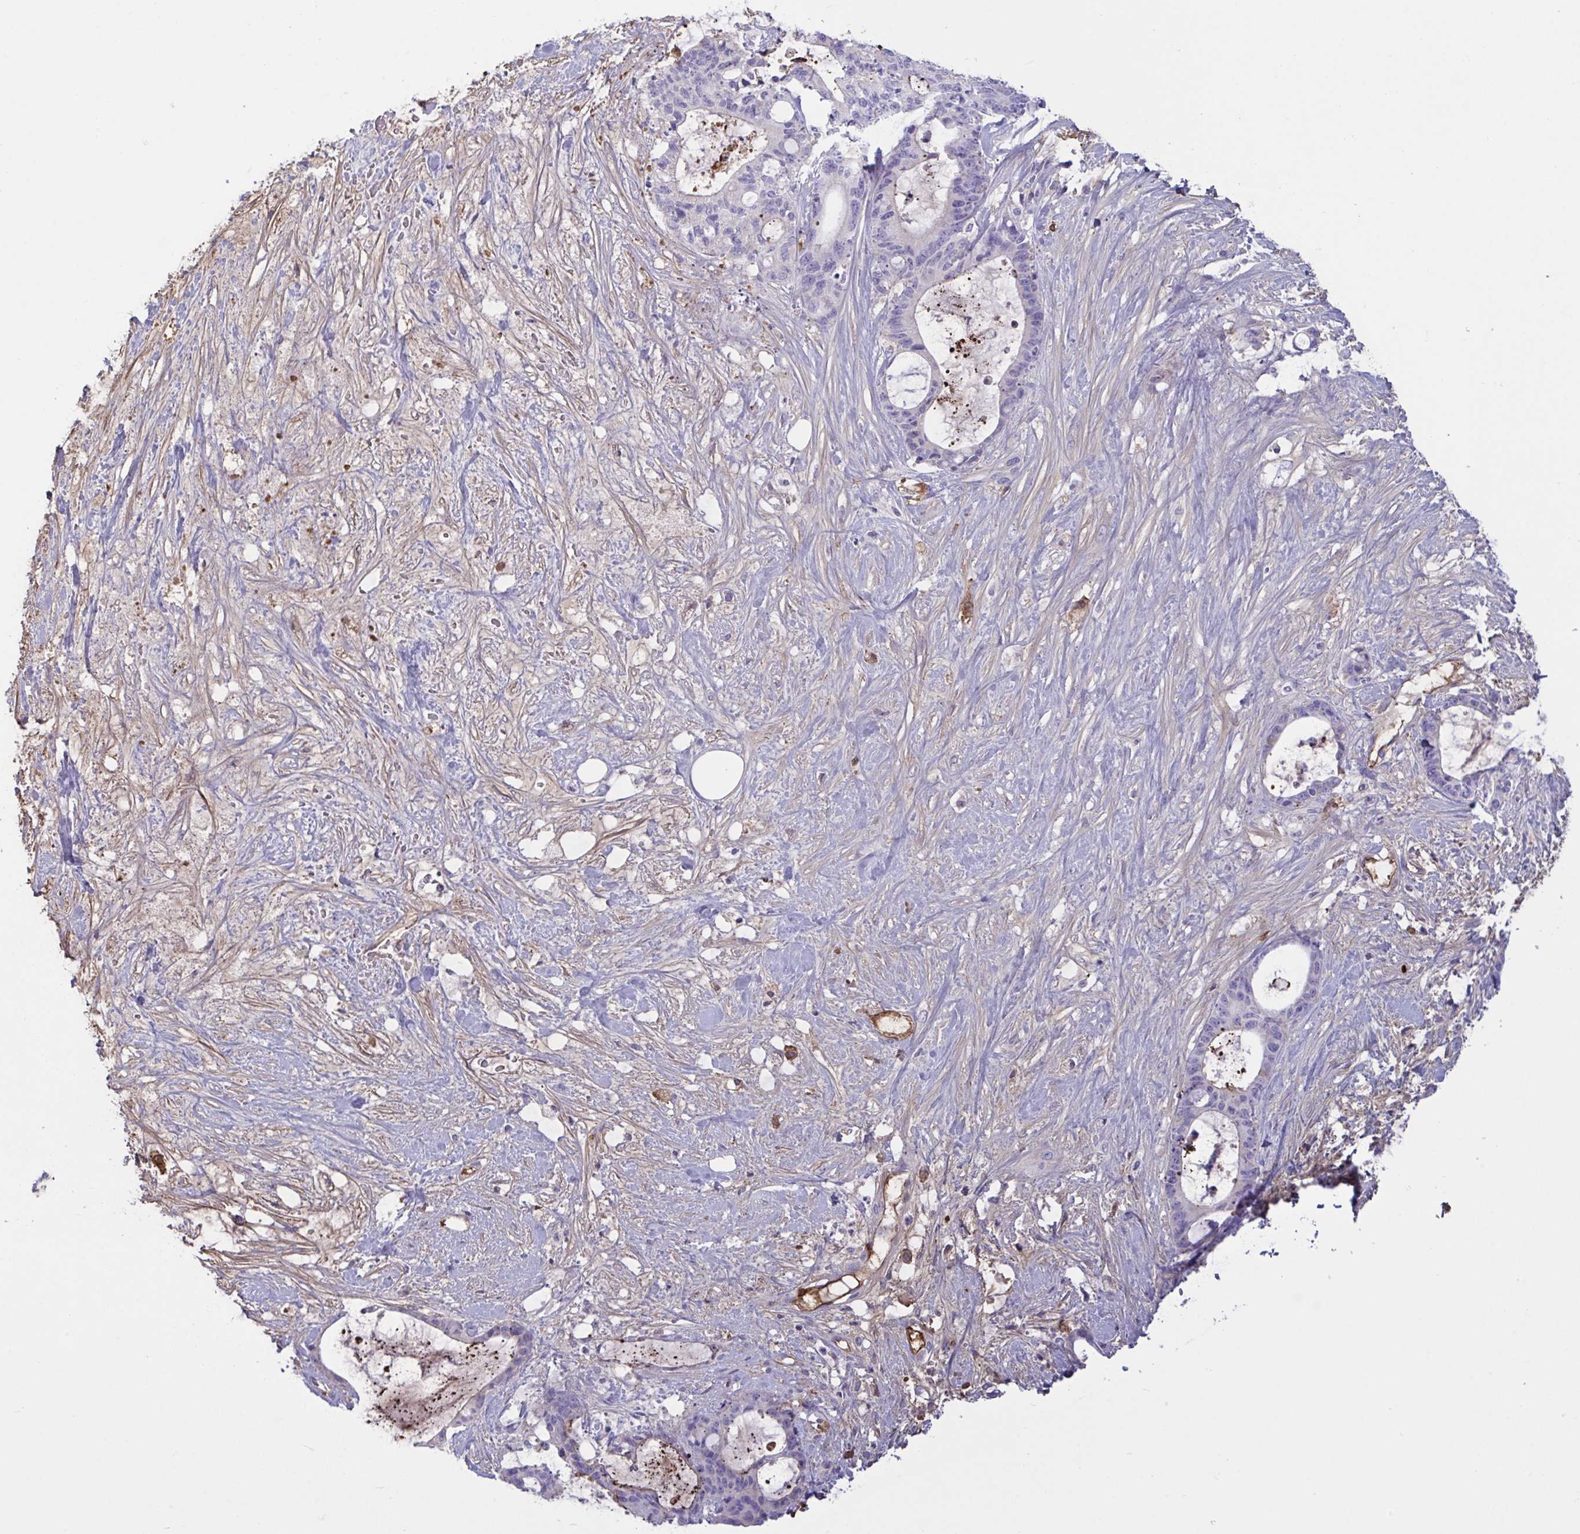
{"staining": {"intensity": "negative", "quantity": "none", "location": "none"}, "tissue": "liver cancer", "cell_type": "Tumor cells", "image_type": "cancer", "snomed": [{"axis": "morphology", "description": "Normal tissue, NOS"}, {"axis": "morphology", "description": "Cholangiocarcinoma"}, {"axis": "topography", "description": "Liver"}, {"axis": "topography", "description": "Peripheral nerve tissue"}], "caption": "Immunohistochemical staining of liver cholangiocarcinoma demonstrates no significant positivity in tumor cells. (DAB (3,3'-diaminobenzidine) immunohistochemistry (IHC), high magnification).", "gene": "IL1R1", "patient": {"sex": "female", "age": 73}}